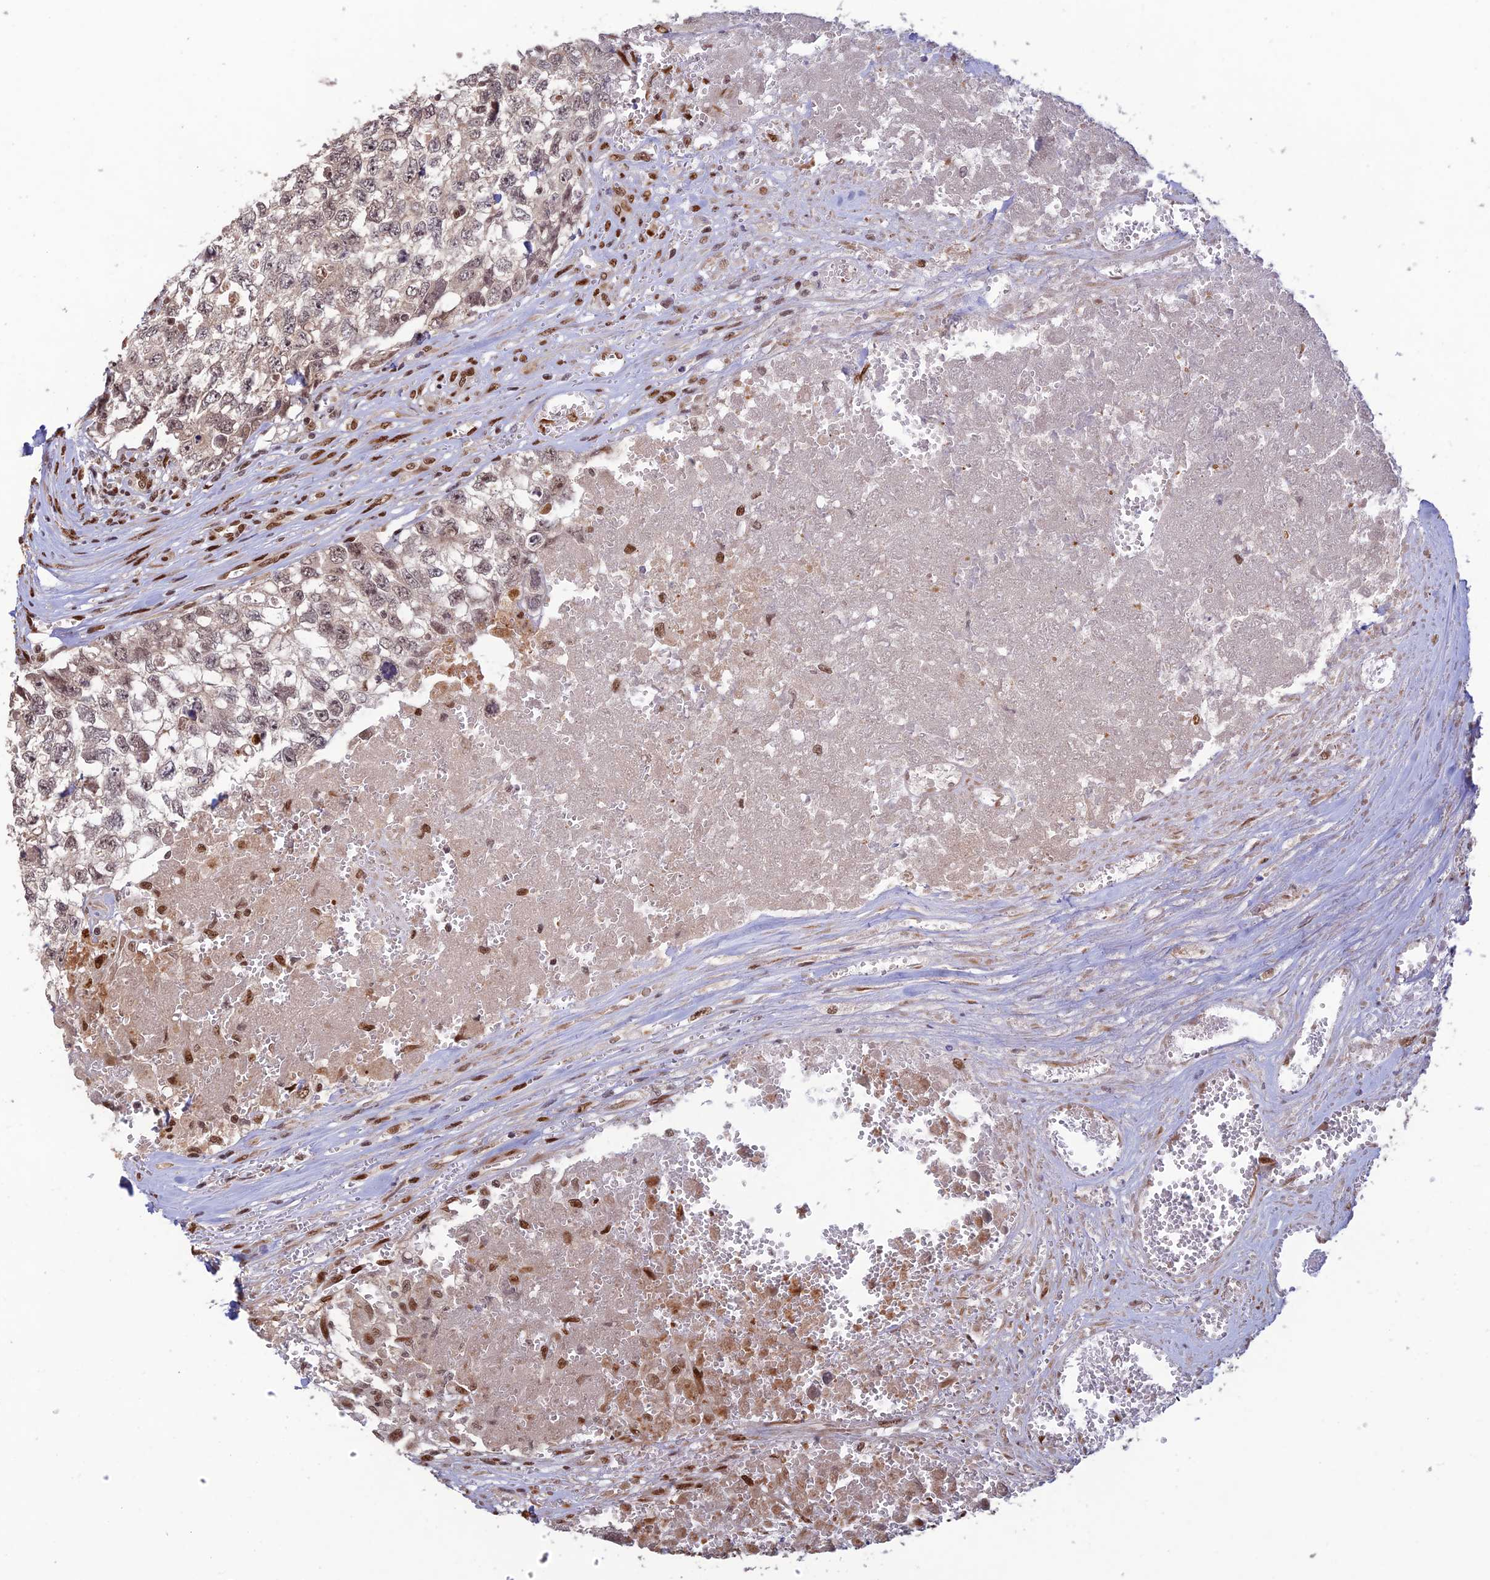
{"staining": {"intensity": "negative", "quantity": "none", "location": "none"}, "tissue": "testis cancer", "cell_type": "Tumor cells", "image_type": "cancer", "snomed": [{"axis": "morphology", "description": "Seminoma, NOS"}, {"axis": "morphology", "description": "Carcinoma, Embryonal, NOS"}, {"axis": "topography", "description": "Testis"}], "caption": "Histopathology image shows no significant protein staining in tumor cells of seminoma (testis).", "gene": "ZNF565", "patient": {"sex": "male", "age": 29}}